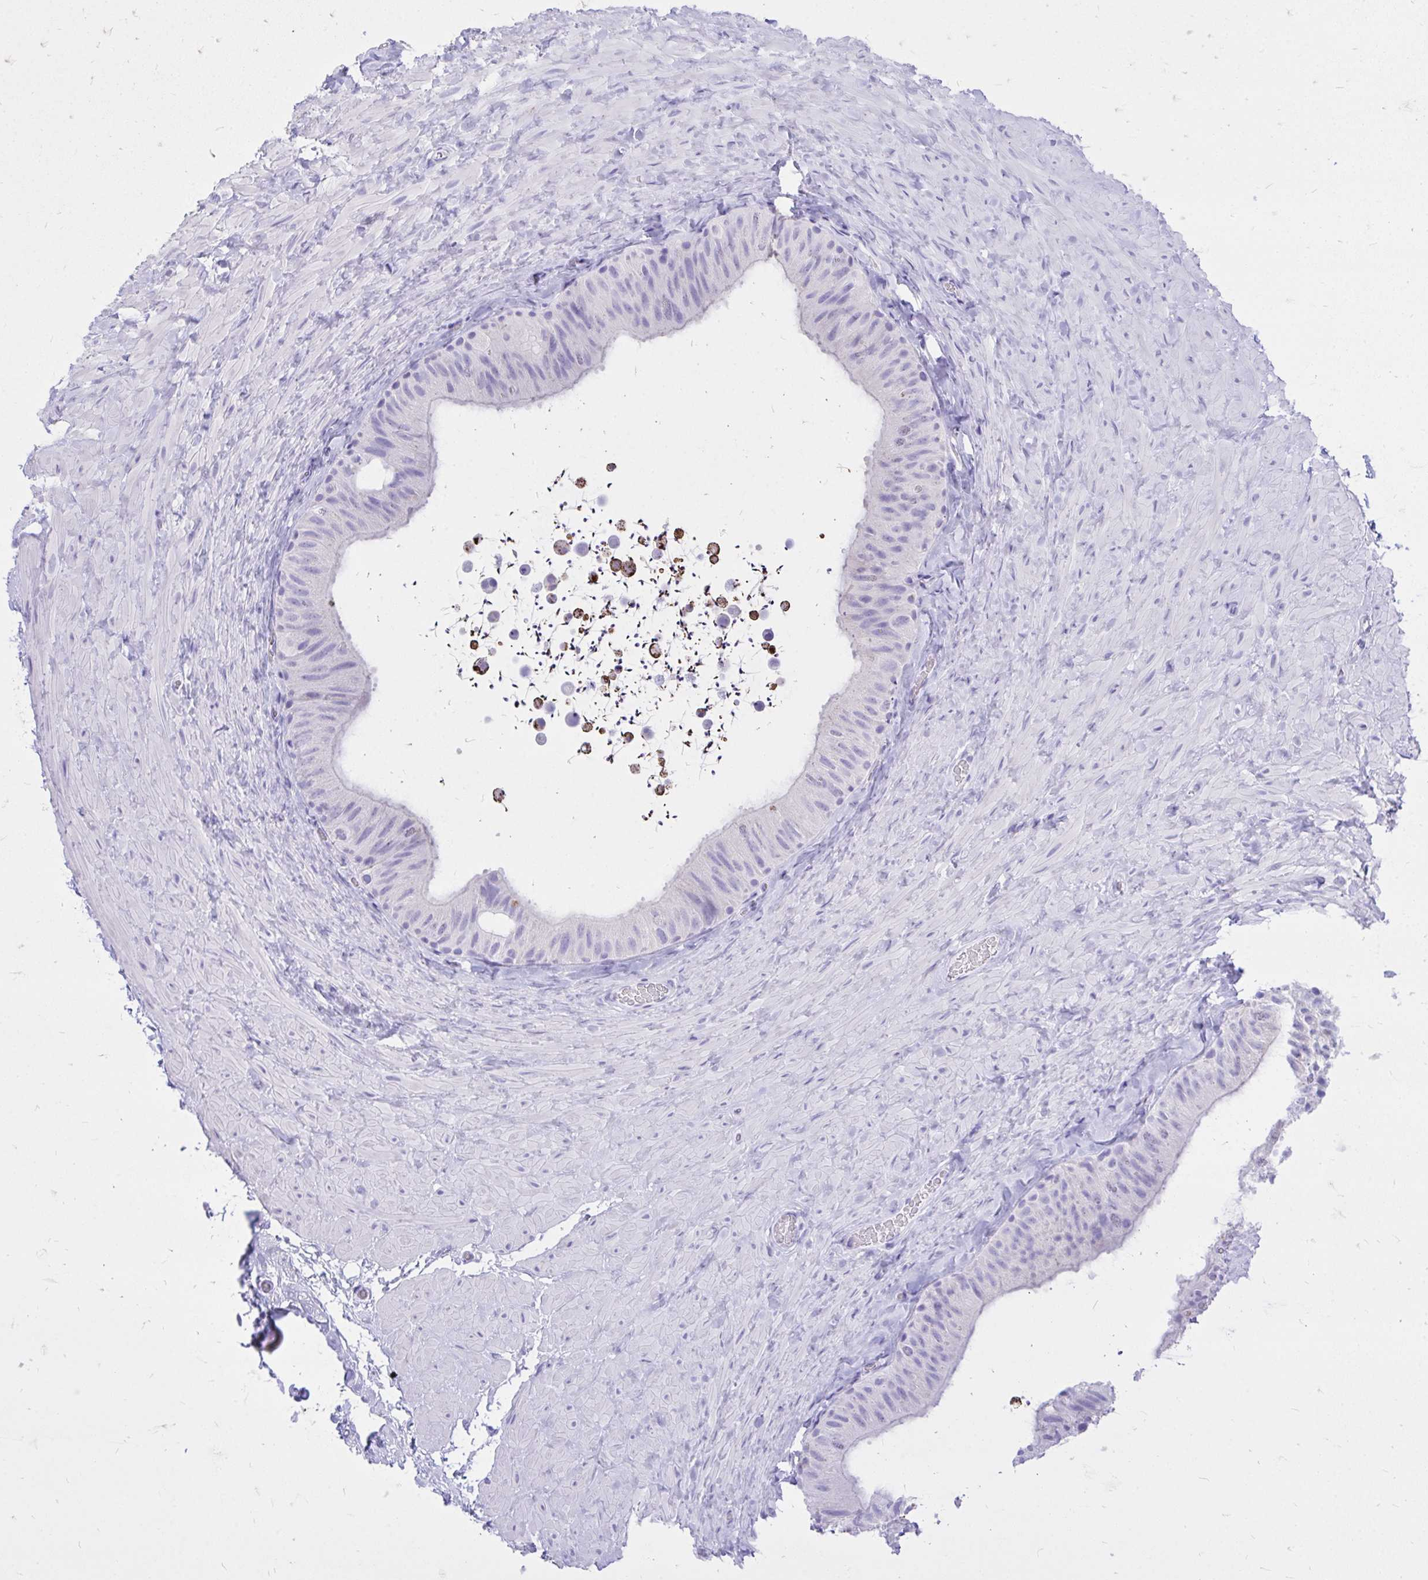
{"staining": {"intensity": "negative", "quantity": "none", "location": "none"}, "tissue": "epididymis", "cell_type": "Glandular cells", "image_type": "normal", "snomed": [{"axis": "morphology", "description": "Normal tissue, NOS"}, {"axis": "topography", "description": "Epididymis, spermatic cord, NOS"}, {"axis": "topography", "description": "Epididymis"}], "caption": "Photomicrograph shows no protein expression in glandular cells of unremarkable epididymis. (DAB (3,3'-diaminobenzidine) immunohistochemistry (IHC) with hematoxylin counter stain).", "gene": "MON1A", "patient": {"sex": "male", "age": 31}}